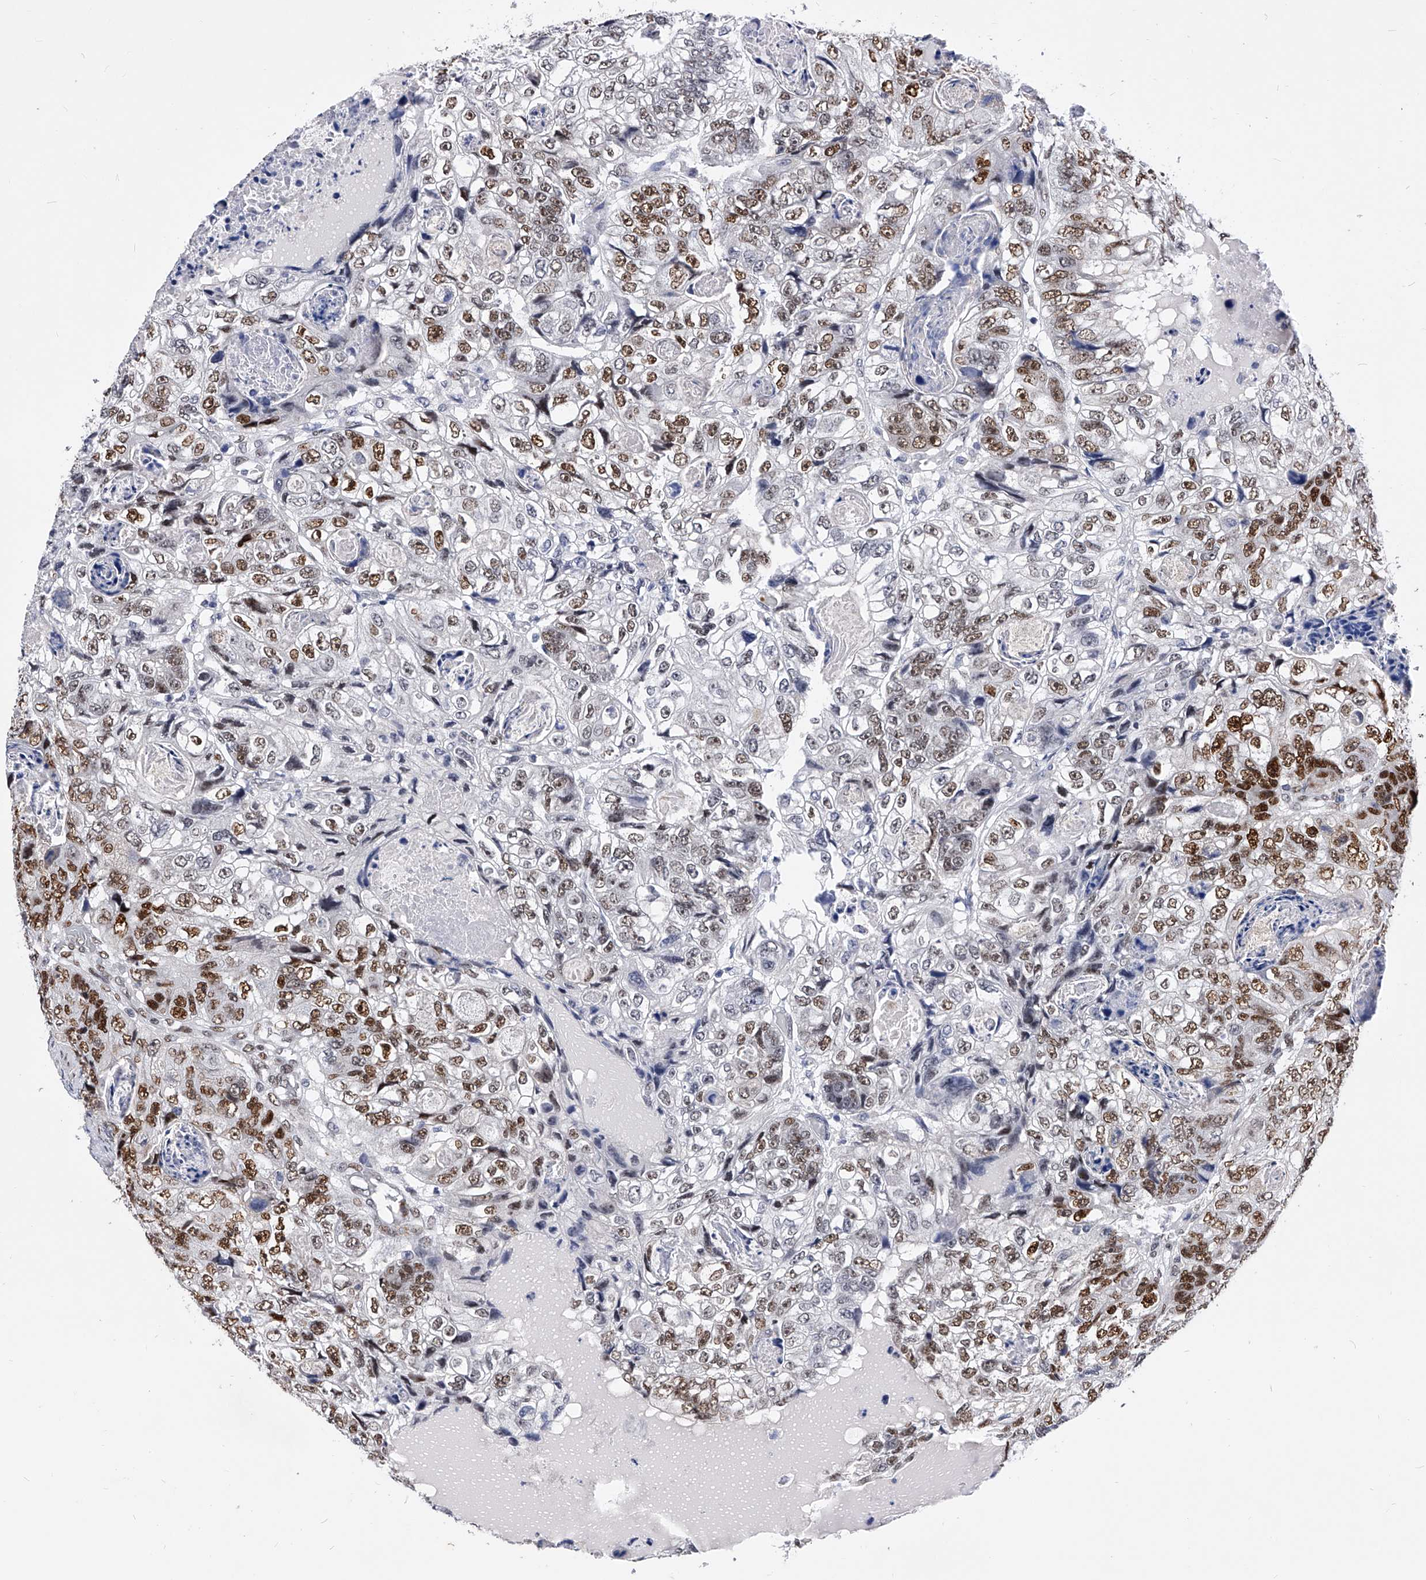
{"staining": {"intensity": "moderate", "quantity": ">75%", "location": "nuclear"}, "tissue": "colorectal cancer", "cell_type": "Tumor cells", "image_type": "cancer", "snomed": [{"axis": "morphology", "description": "Adenocarcinoma, NOS"}, {"axis": "topography", "description": "Rectum"}], "caption": "Tumor cells reveal medium levels of moderate nuclear positivity in approximately >75% of cells in colorectal cancer.", "gene": "TESK2", "patient": {"sex": "male", "age": 59}}